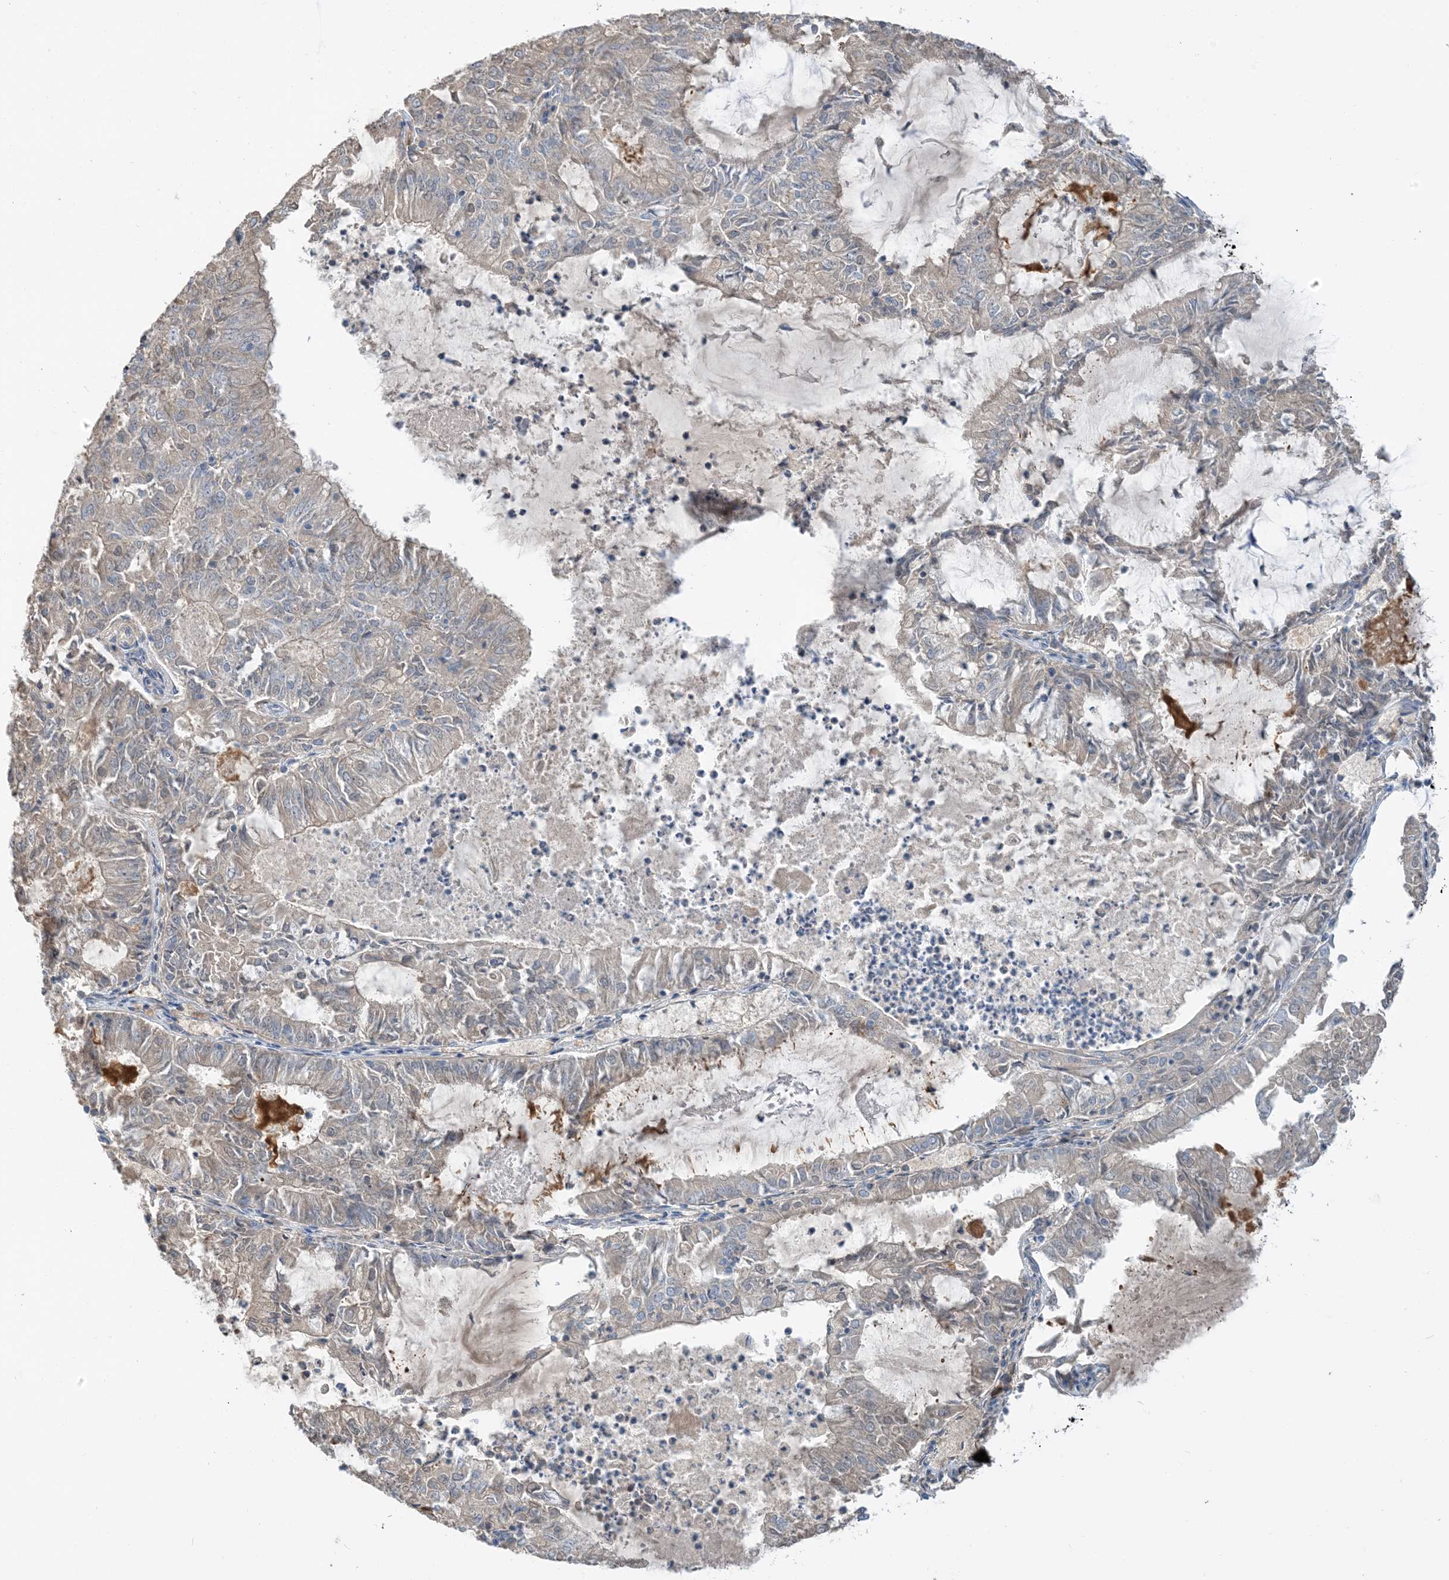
{"staining": {"intensity": "weak", "quantity": "<25%", "location": "cytoplasmic/membranous"}, "tissue": "endometrial cancer", "cell_type": "Tumor cells", "image_type": "cancer", "snomed": [{"axis": "morphology", "description": "Adenocarcinoma, NOS"}, {"axis": "topography", "description": "Endometrium"}], "caption": "Immunohistochemistry image of neoplastic tissue: human endometrial cancer (adenocarcinoma) stained with DAB (3,3'-diaminobenzidine) exhibits no significant protein expression in tumor cells.", "gene": "USP53", "patient": {"sex": "female", "age": 57}}